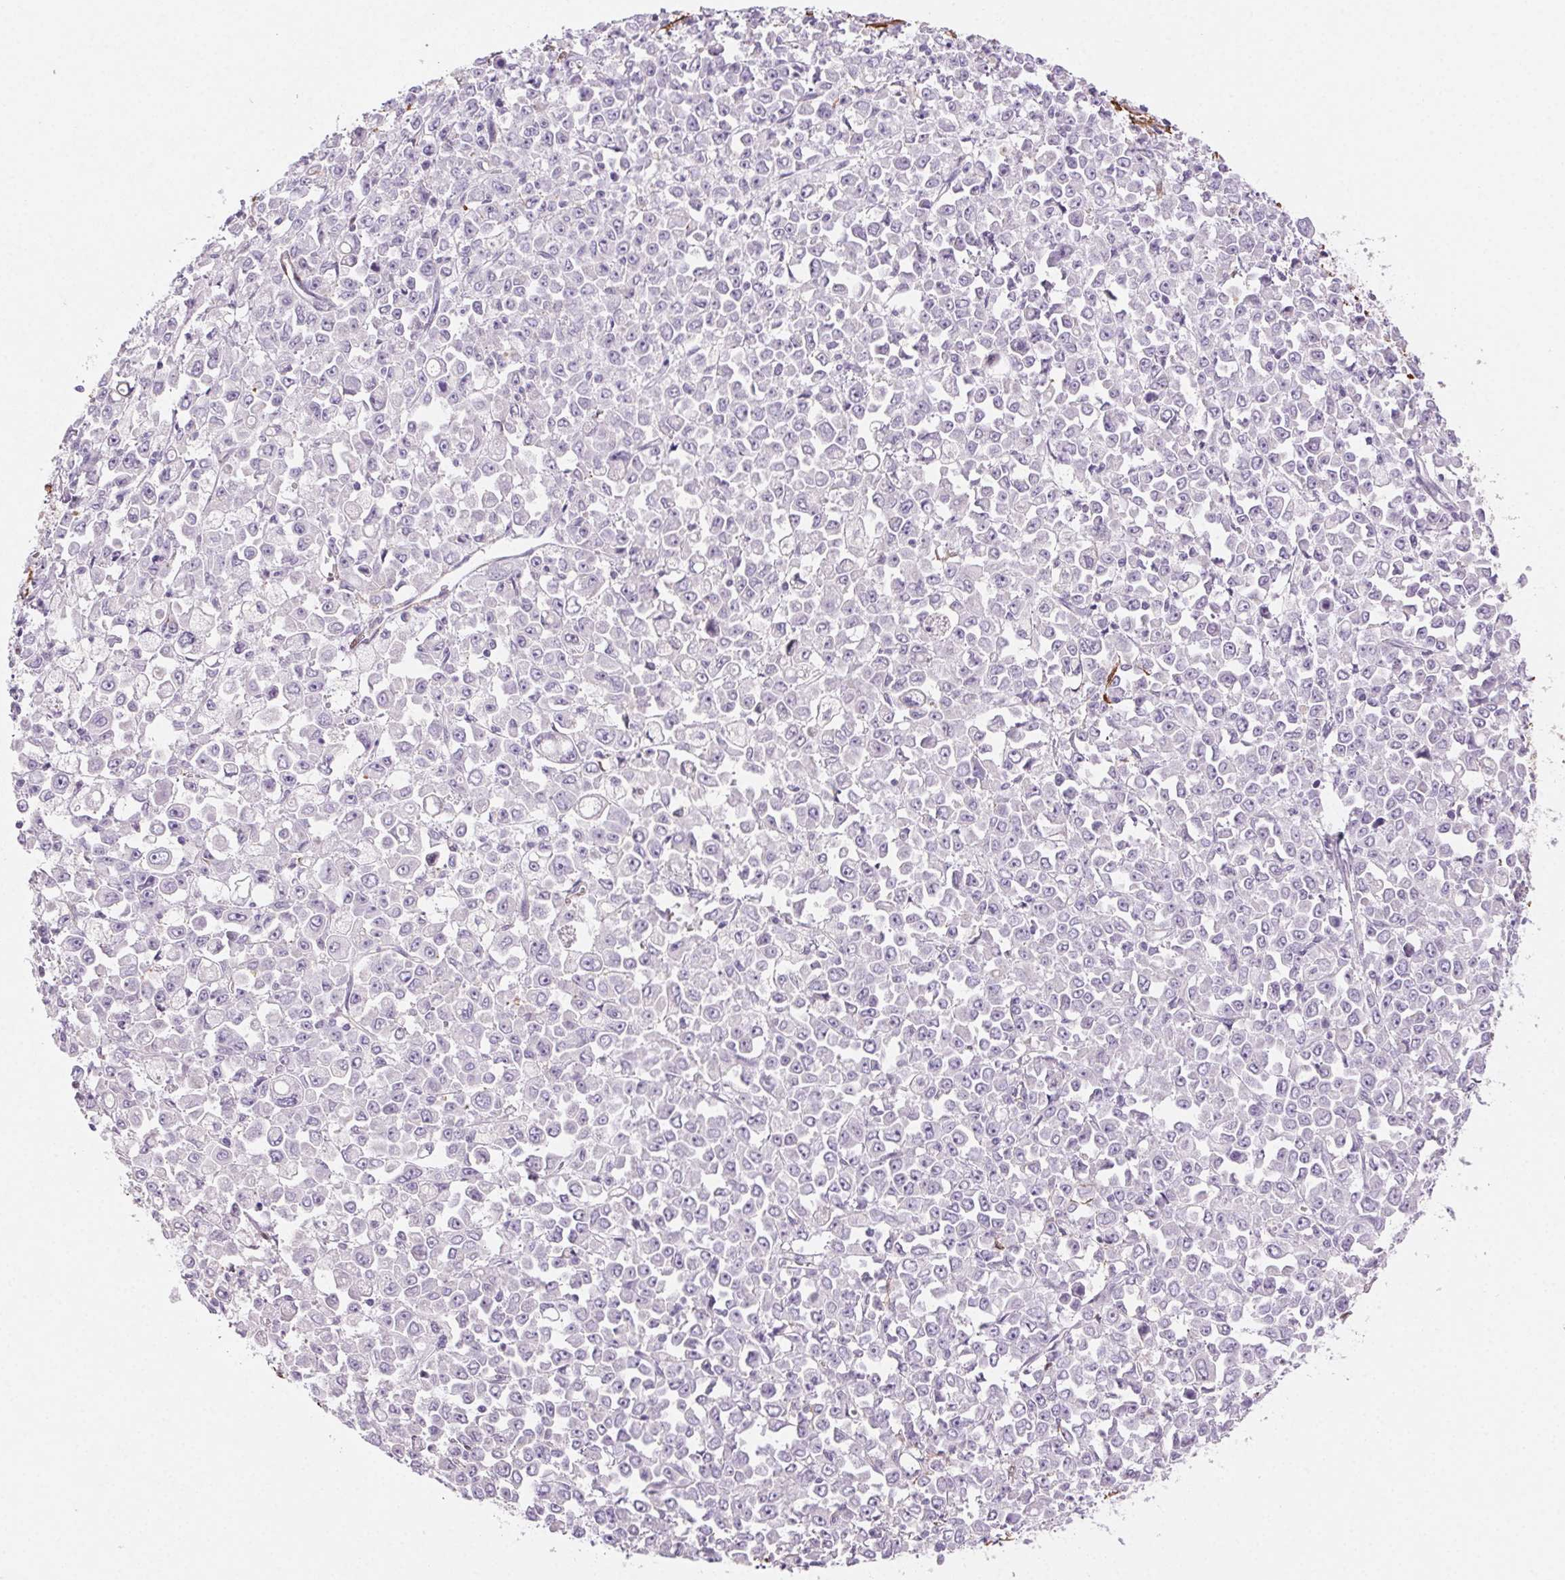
{"staining": {"intensity": "negative", "quantity": "none", "location": "none"}, "tissue": "stomach cancer", "cell_type": "Tumor cells", "image_type": "cancer", "snomed": [{"axis": "morphology", "description": "Adenocarcinoma, NOS"}, {"axis": "topography", "description": "Stomach, upper"}], "caption": "Tumor cells are negative for brown protein staining in adenocarcinoma (stomach).", "gene": "GPX8", "patient": {"sex": "male", "age": 70}}